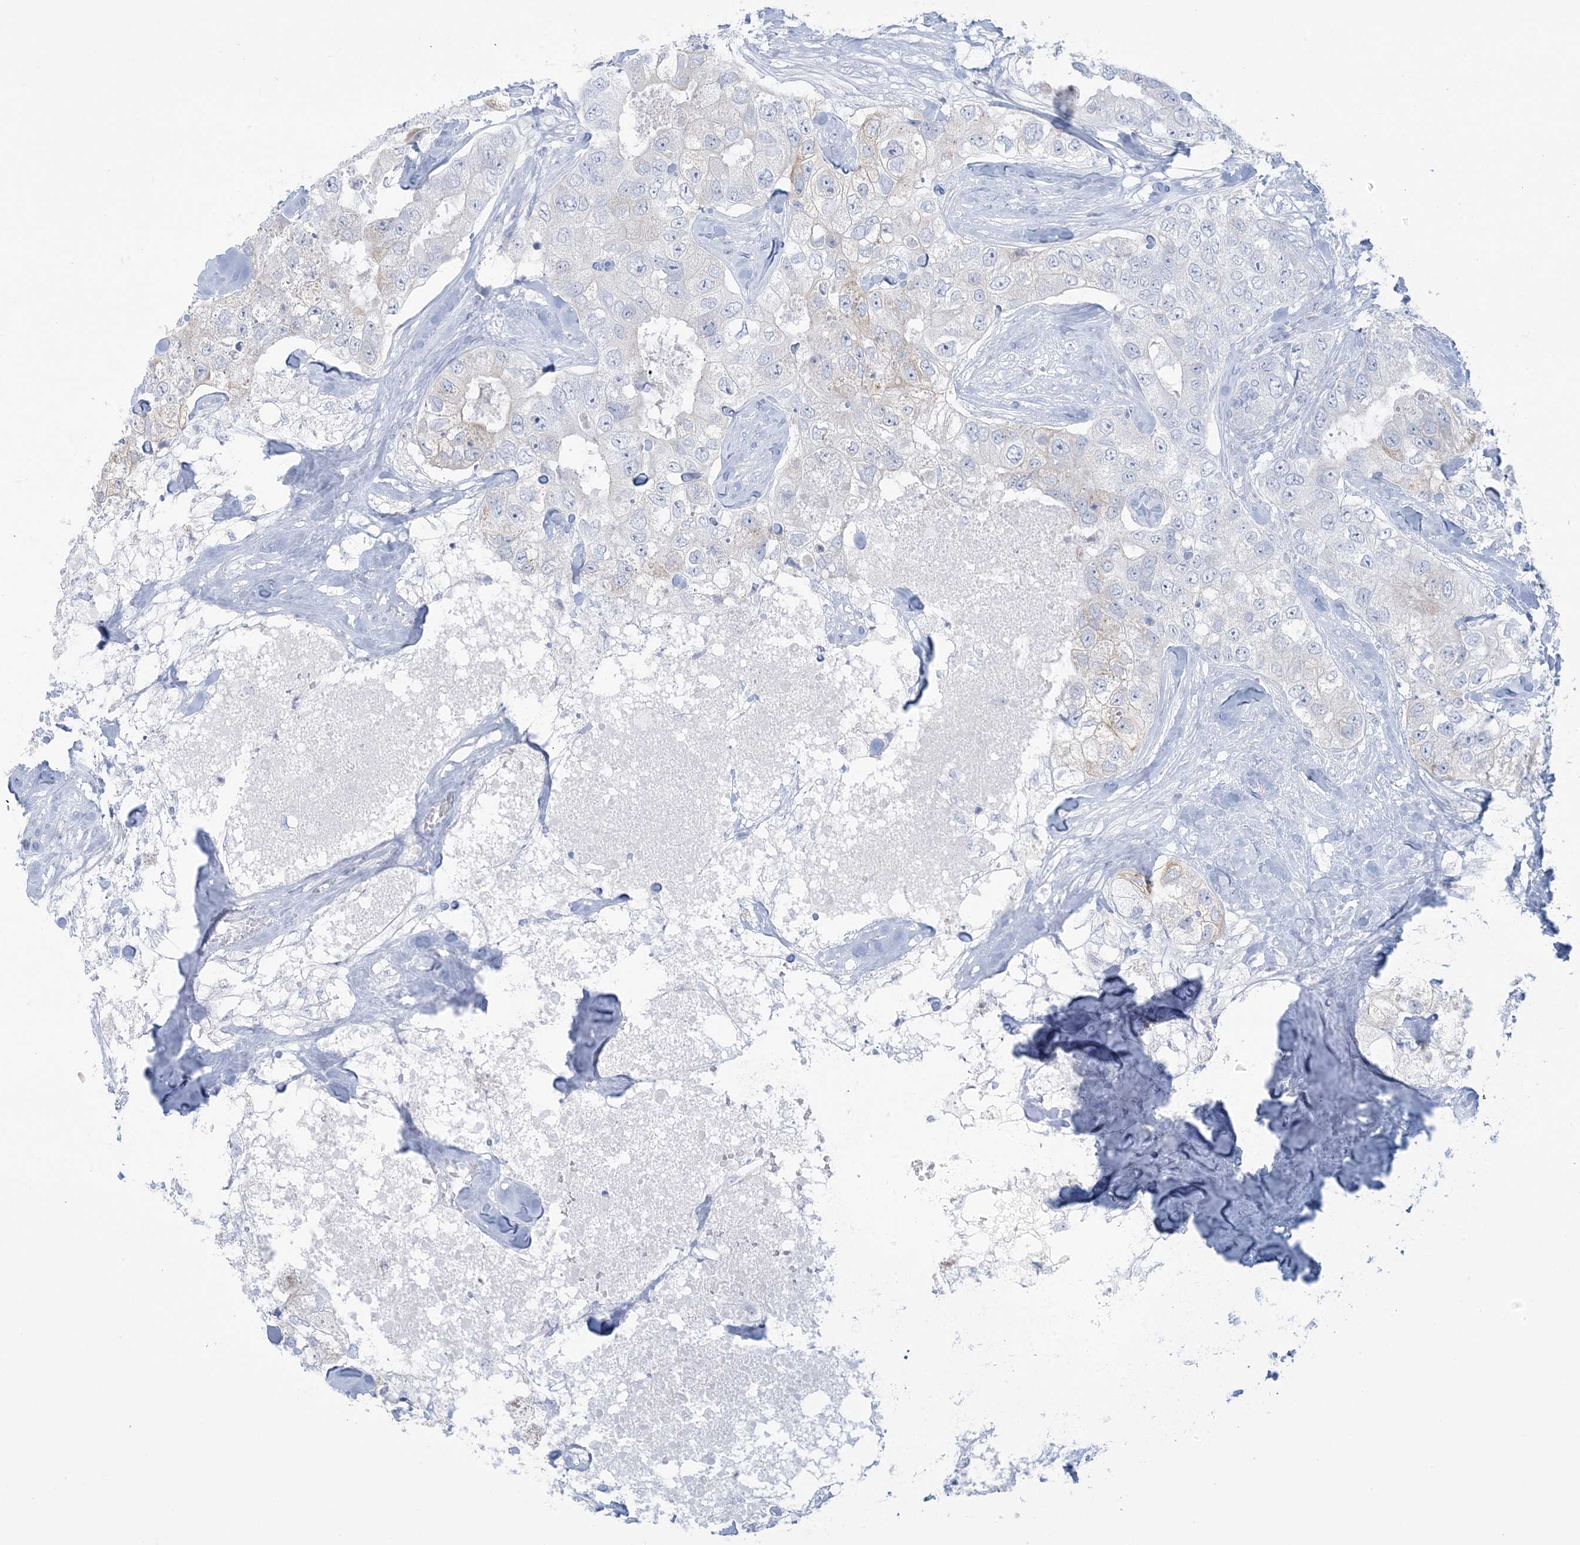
{"staining": {"intensity": "negative", "quantity": "none", "location": "none"}, "tissue": "breast cancer", "cell_type": "Tumor cells", "image_type": "cancer", "snomed": [{"axis": "morphology", "description": "Duct carcinoma"}, {"axis": "topography", "description": "Breast"}], "caption": "A high-resolution image shows IHC staining of breast cancer, which displays no significant expression in tumor cells.", "gene": "AGXT", "patient": {"sex": "female", "age": 62}}